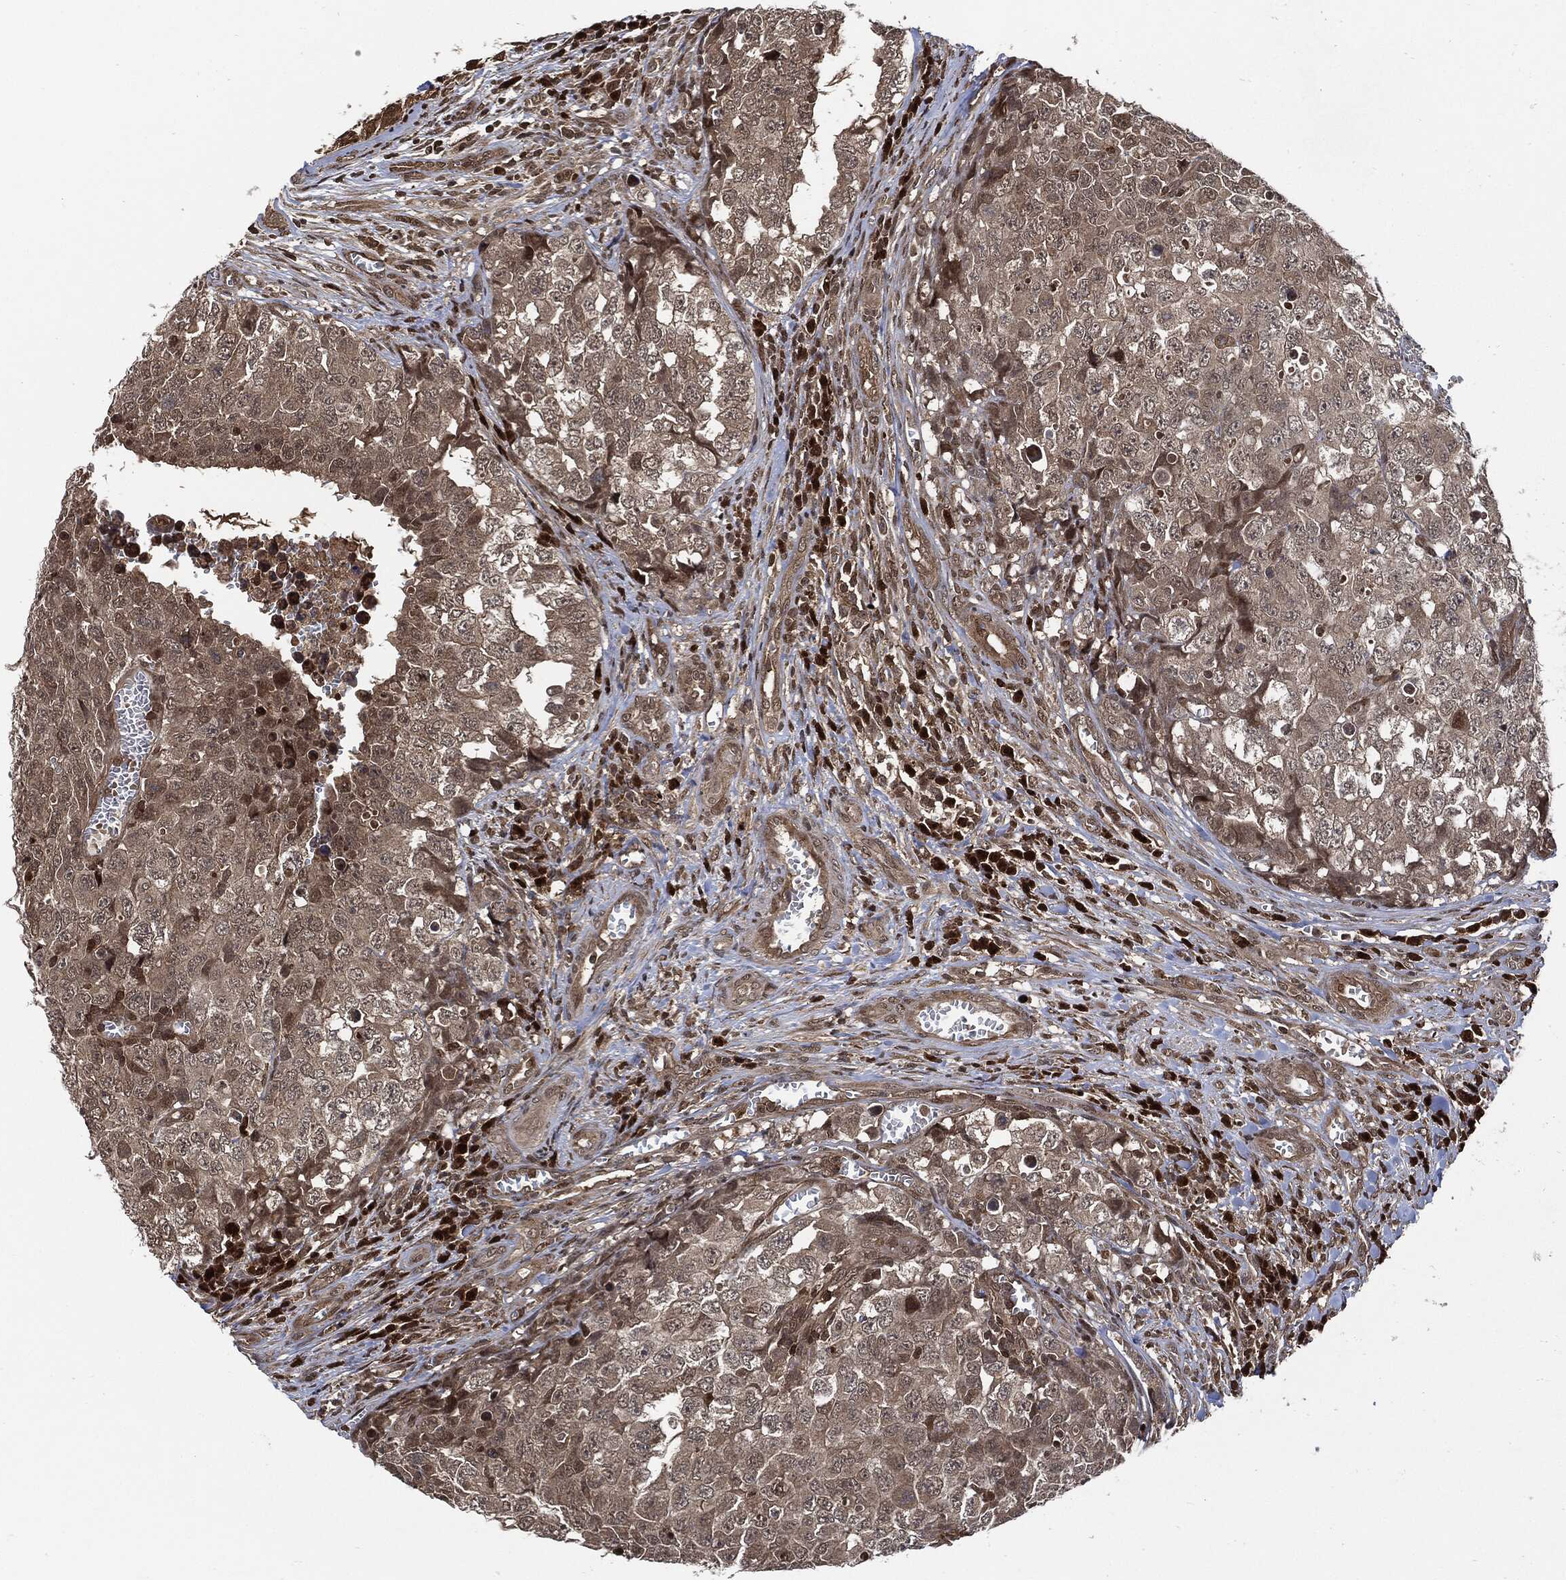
{"staining": {"intensity": "weak", "quantity": "<25%", "location": "cytoplasmic/membranous"}, "tissue": "testis cancer", "cell_type": "Tumor cells", "image_type": "cancer", "snomed": [{"axis": "morphology", "description": "Carcinoma, Embryonal, NOS"}, {"axis": "topography", "description": "Testis"}], "caption": "Micrograph shows no protein staining in tumor cells of testis cancer (embryonal carcinoma) tissue.", "gene": "CUTA", "patient": {"sex": "male", "age": 23}}